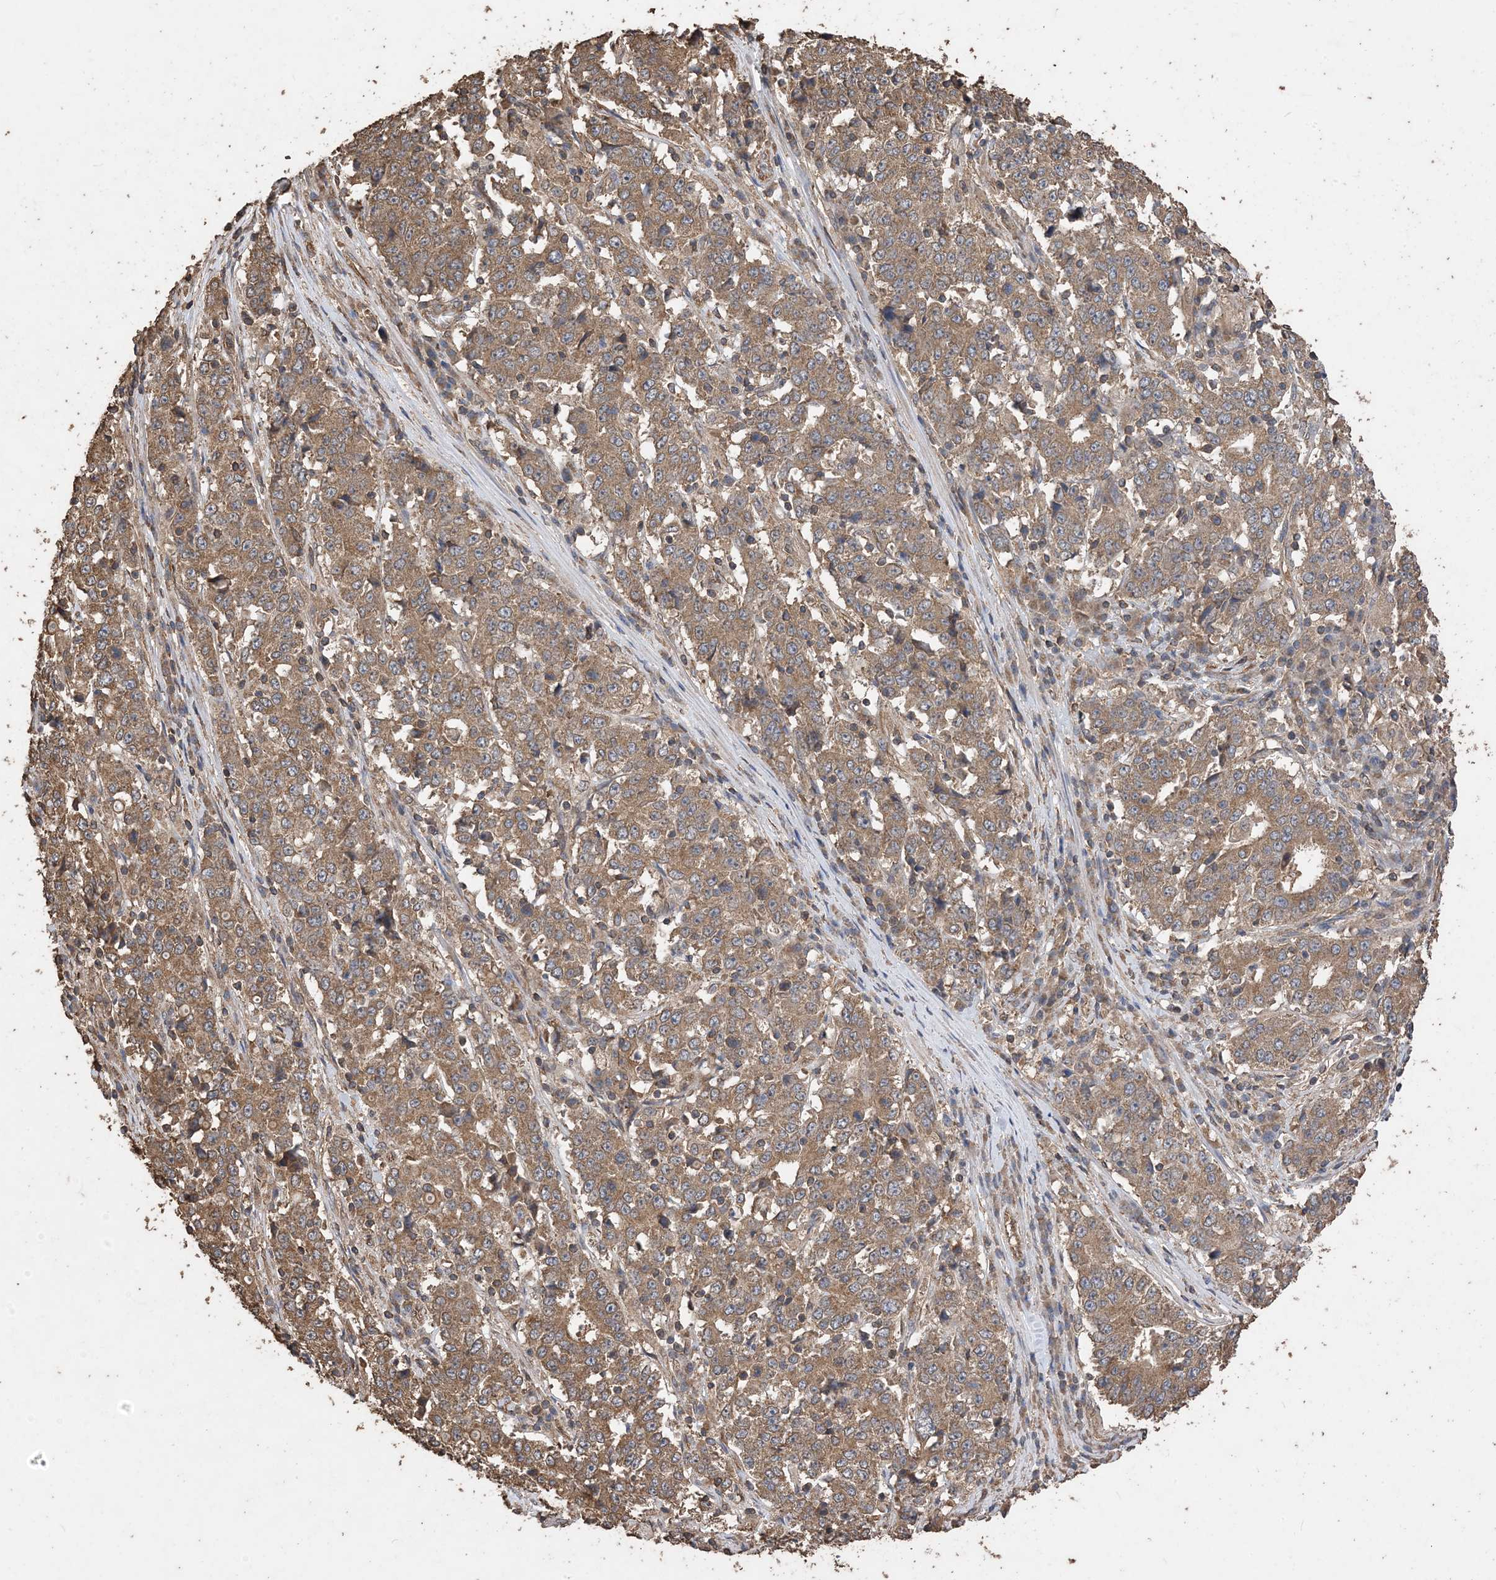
{"staining": {"intensity": "moderate", "quantity": ">75%", "location": "cytoplasmic/membranous"}, "tissue": "stomach cancer", "cell_type": "Tumor cells", "image_type": "cancer", "snomed": [{"axis": "morphology", "description": "Adenocarcinoma, NOS"}, {"axis": "topography", "description": "Stomach"}], "caption": "Immunohistochemistry (IHC) (DAB) staining of stomach adenocarcinoma reveals moderate cytoplasmic/membranous protein positivity in about >75% of tumor cells.", "gene": "ZKSCAN5", "patient": {"sex": "male", "age": 59}}